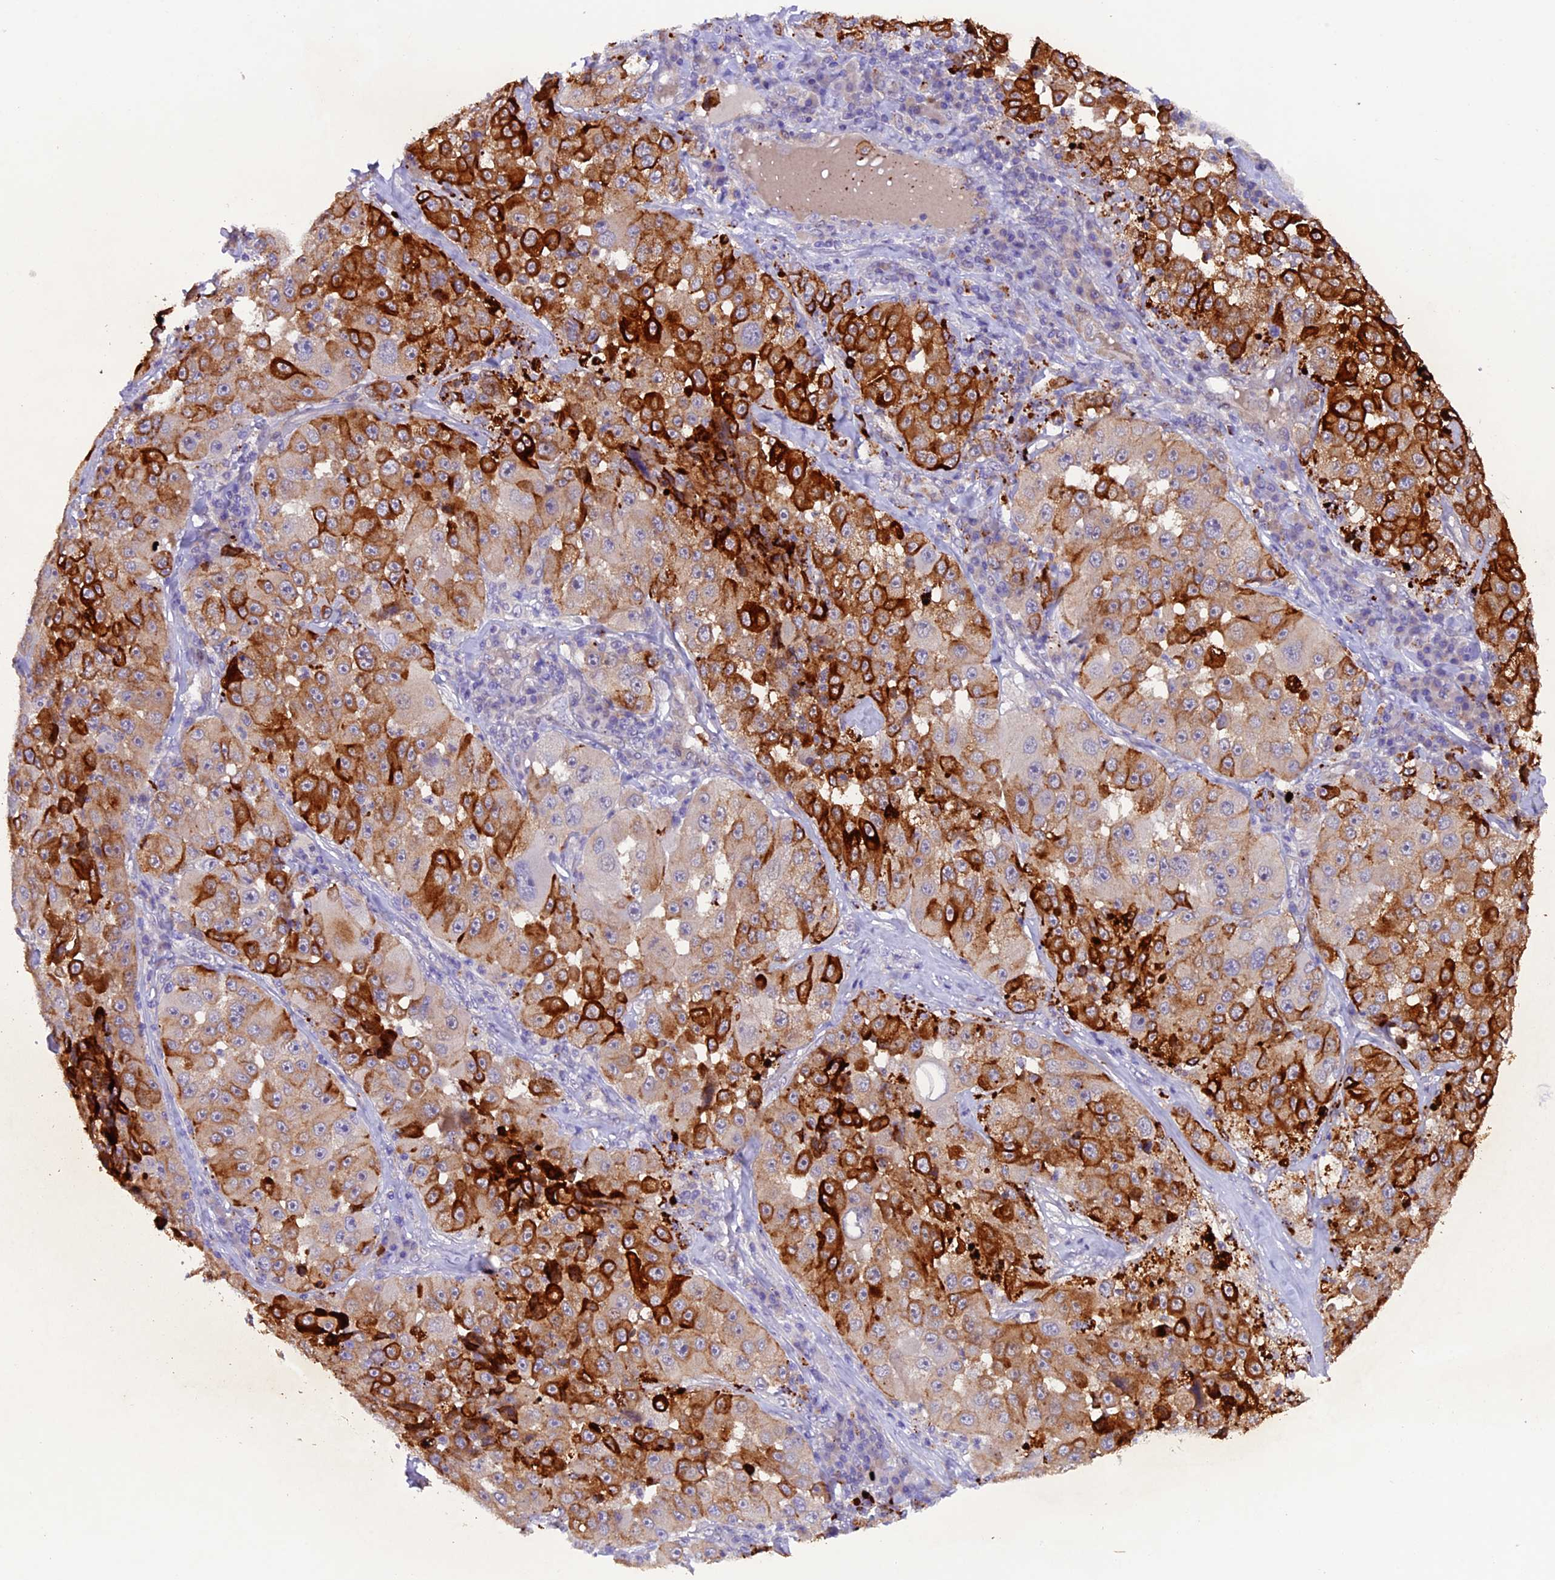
{"staining": {"intensity": "strong", "quantity": "25%-75%", "location": "cytoplasmic/membranous"}, "tissue": "melanoma", "cell_type": "Tumor cells", "image_type": "cancer", "snomed": [{"axis": "morphology", "description": "Malignant melanoma, Metastatic site"}, {"axis": "topography", "description": "Lymph node"}], "caption": "The micrograph exhibits staining of malignant melanoma (metastatic site), revealing strong cytoplasmic/membranous protein expression (brown color) within tumor cells. (IHC, brightfield microscopy, high magnification).", "gene": "NCK2", "patient": {"sex": "male", "age": 62}}